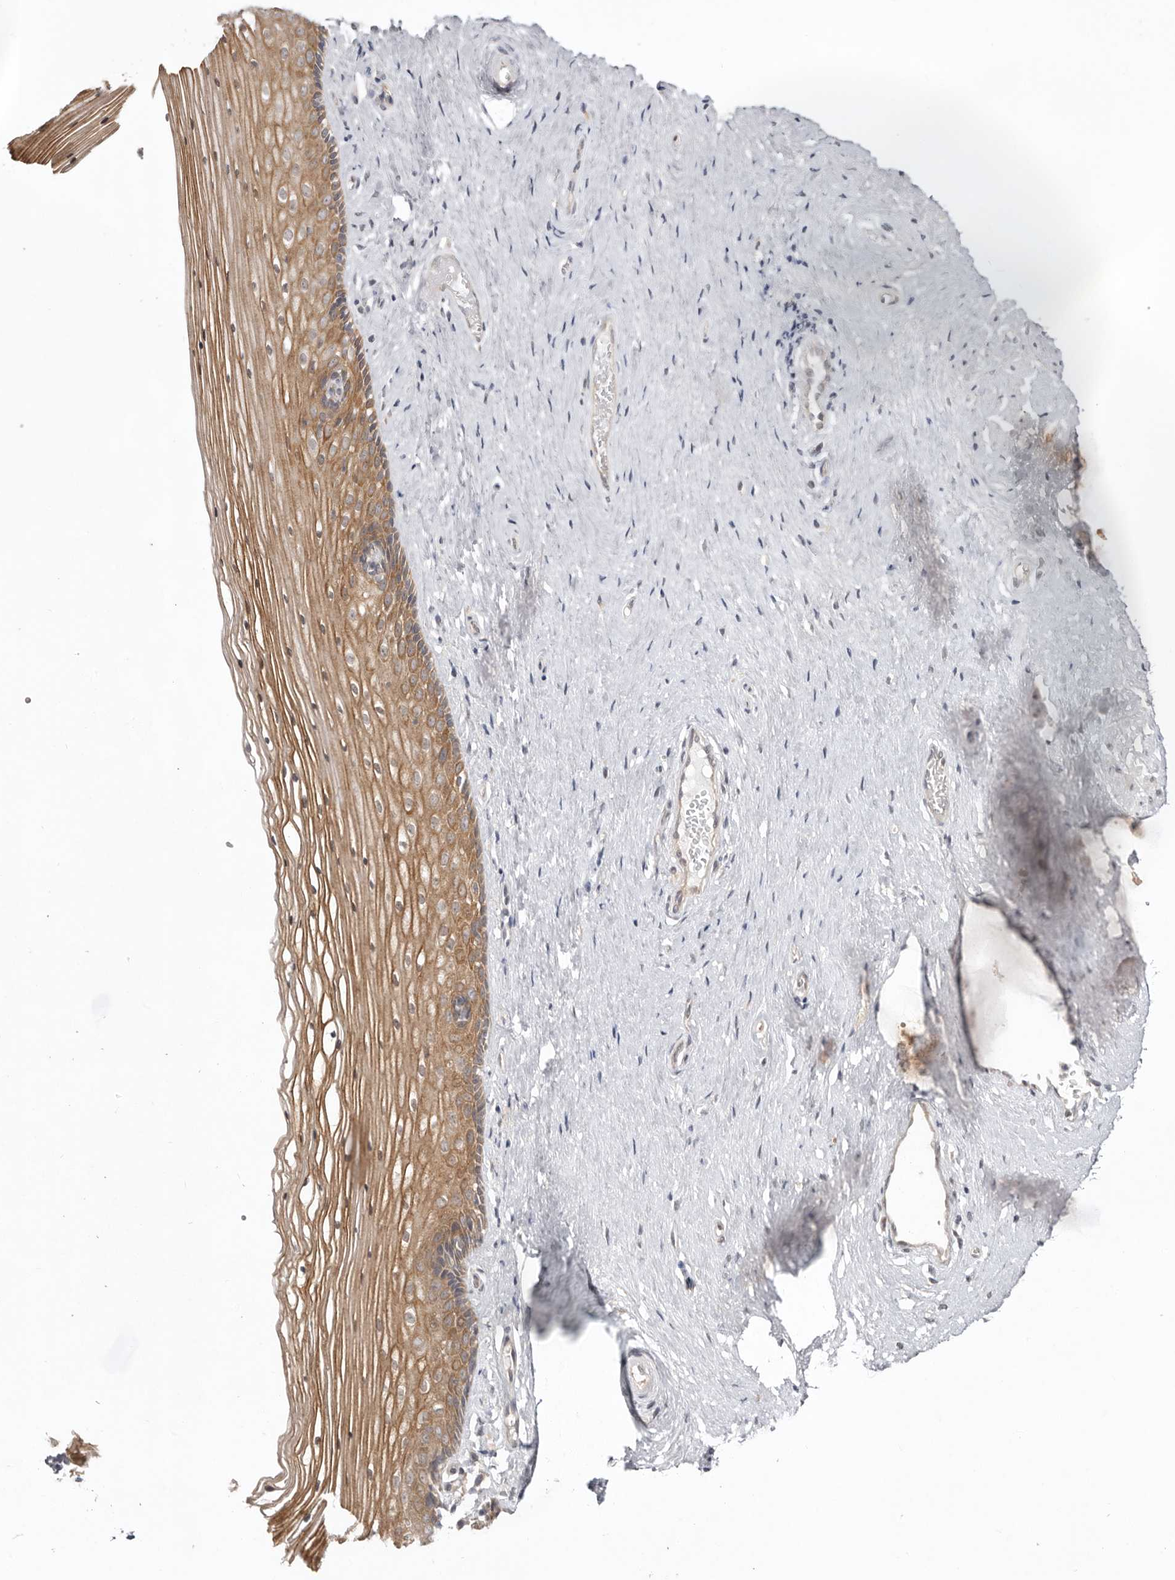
{"staining": {"intensity": "moderate", "quantity": ">75%", "location": "cytoplasmic/membranous"}, "tissue": "vagina", "cell_type": "Squamous epithelial cells", "image_type": "normal", "snomed": [{"axis": "morphology", "description": "Normal tissue, NOS"}, {"axis": "topography", "description": "Vagina"}], "caption": "Human vagina stained for a protein (brown) demonstrates moderate cytoplasmic/membranous positive staining in approximately >75% of squamous epithelial cells.", "gene": "NSUN4", "patient": {"sex": "female", "age": 46}}